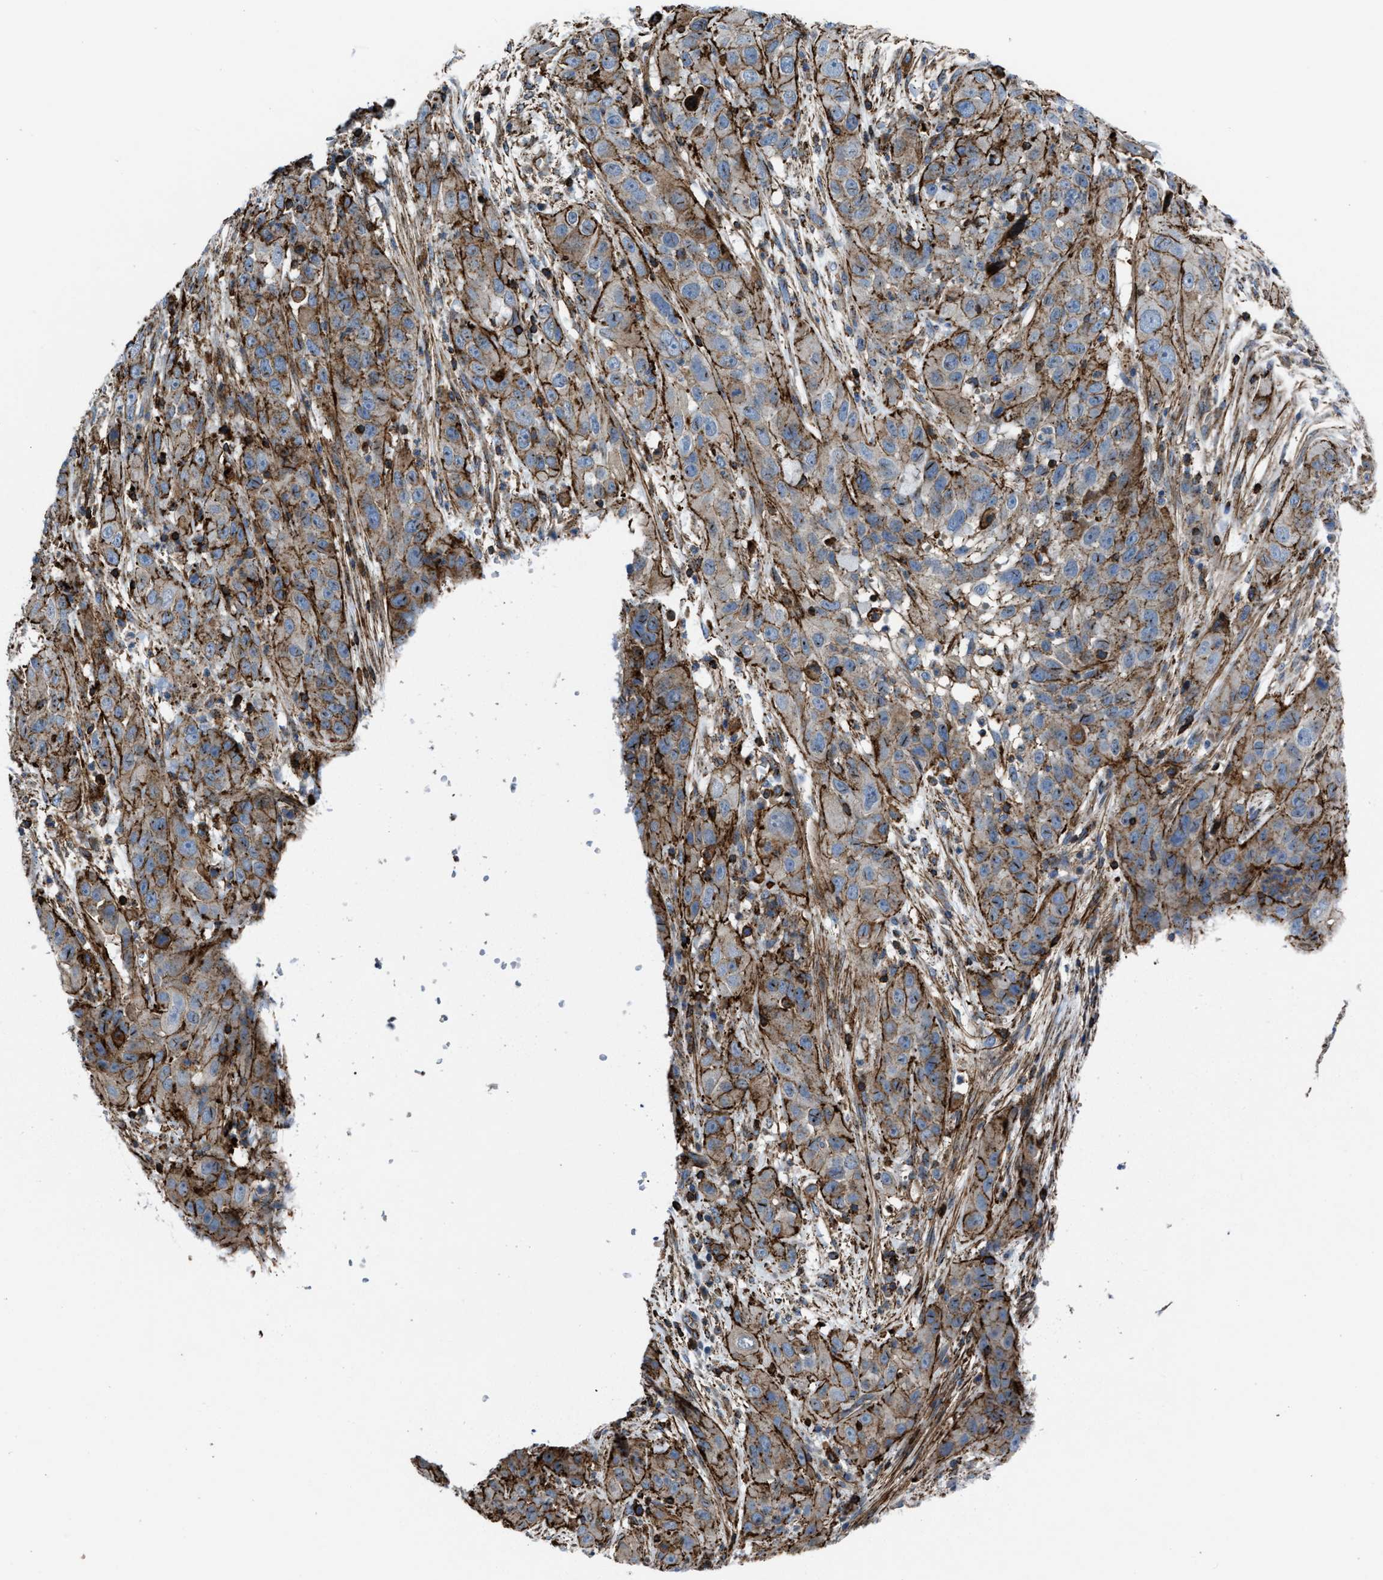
{"staining": {"intensity": "moderate", "quantity": "25%-75%", "location": "cytoplasmic/membranous"}, "tissue": "cervical cancer", "cell_type": "Tumor cells", "image_type": "cancer", "snomed": [{"axis": "morphology", "description": "Squamous cell carcinoma, NOS"}, {"axis": "topography", "description": "Cervix"}], "caption": "About 25%-75% of tumor cells in cervical squamous cell carcinoma reveal moderate cytoplasmic/membranous protein staining as visualized by brown immunohistochemical staining.", "gene": "AGPAT2", "patient": {"sex": "female", "age": 32}}